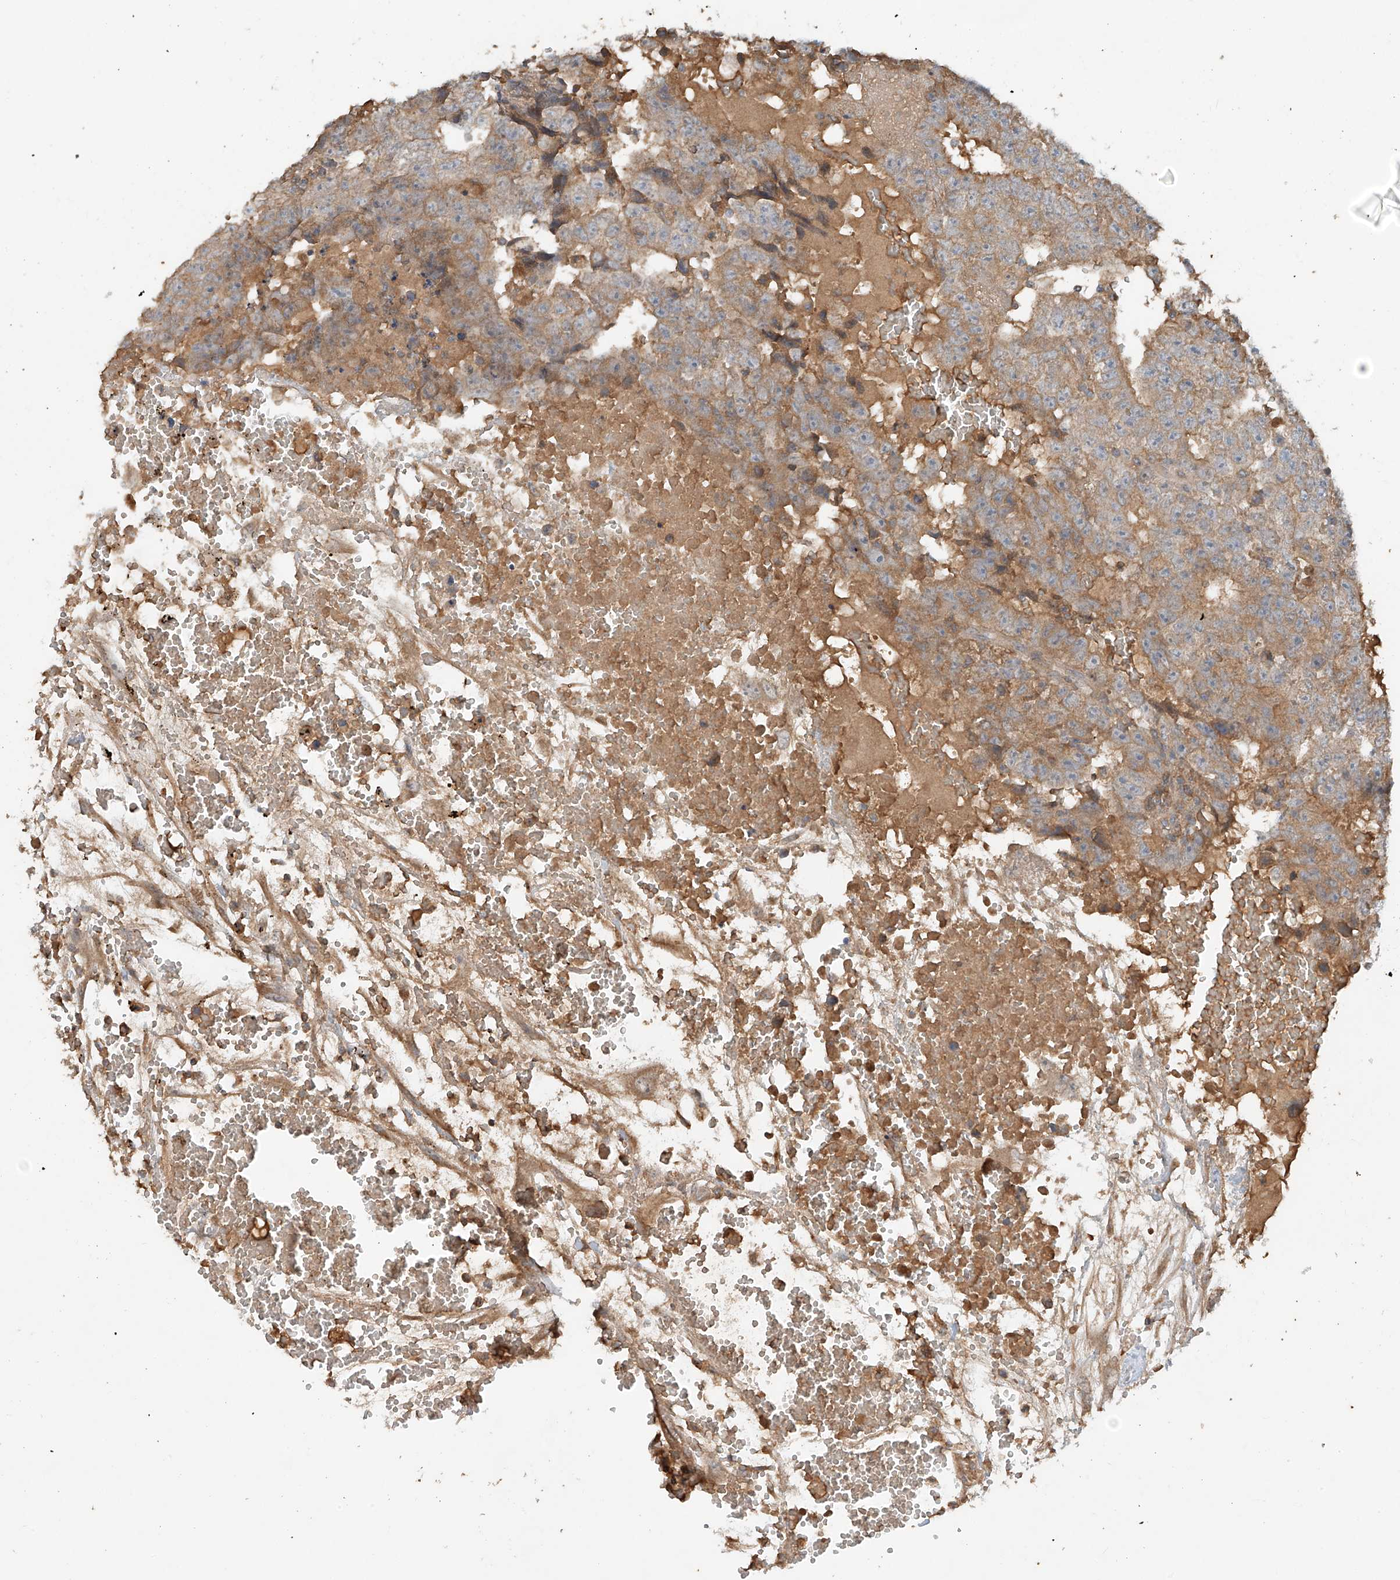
{"staining": {"intensity": "moderate", "quantity": ">75%", "location": "cytoplasmic/membranous"}, "tissue": "testis cancer", "cell_type": "Tumor cells", "image_type": "cancer", "snomed": [{"axis": "morphology", "description": "Carcinoma, Embryonal, NOS"}, {"axis": "topography", "description": "Testis"}], "caption": "An IHC image of neoplastic tissue is shown. Protein staining in brown shows moderate cytoplasmic/membranous positivity in testis cancer within tumor cells.", "gene": "GNB1L", "patient": {"sex": "male", "age": 25}}